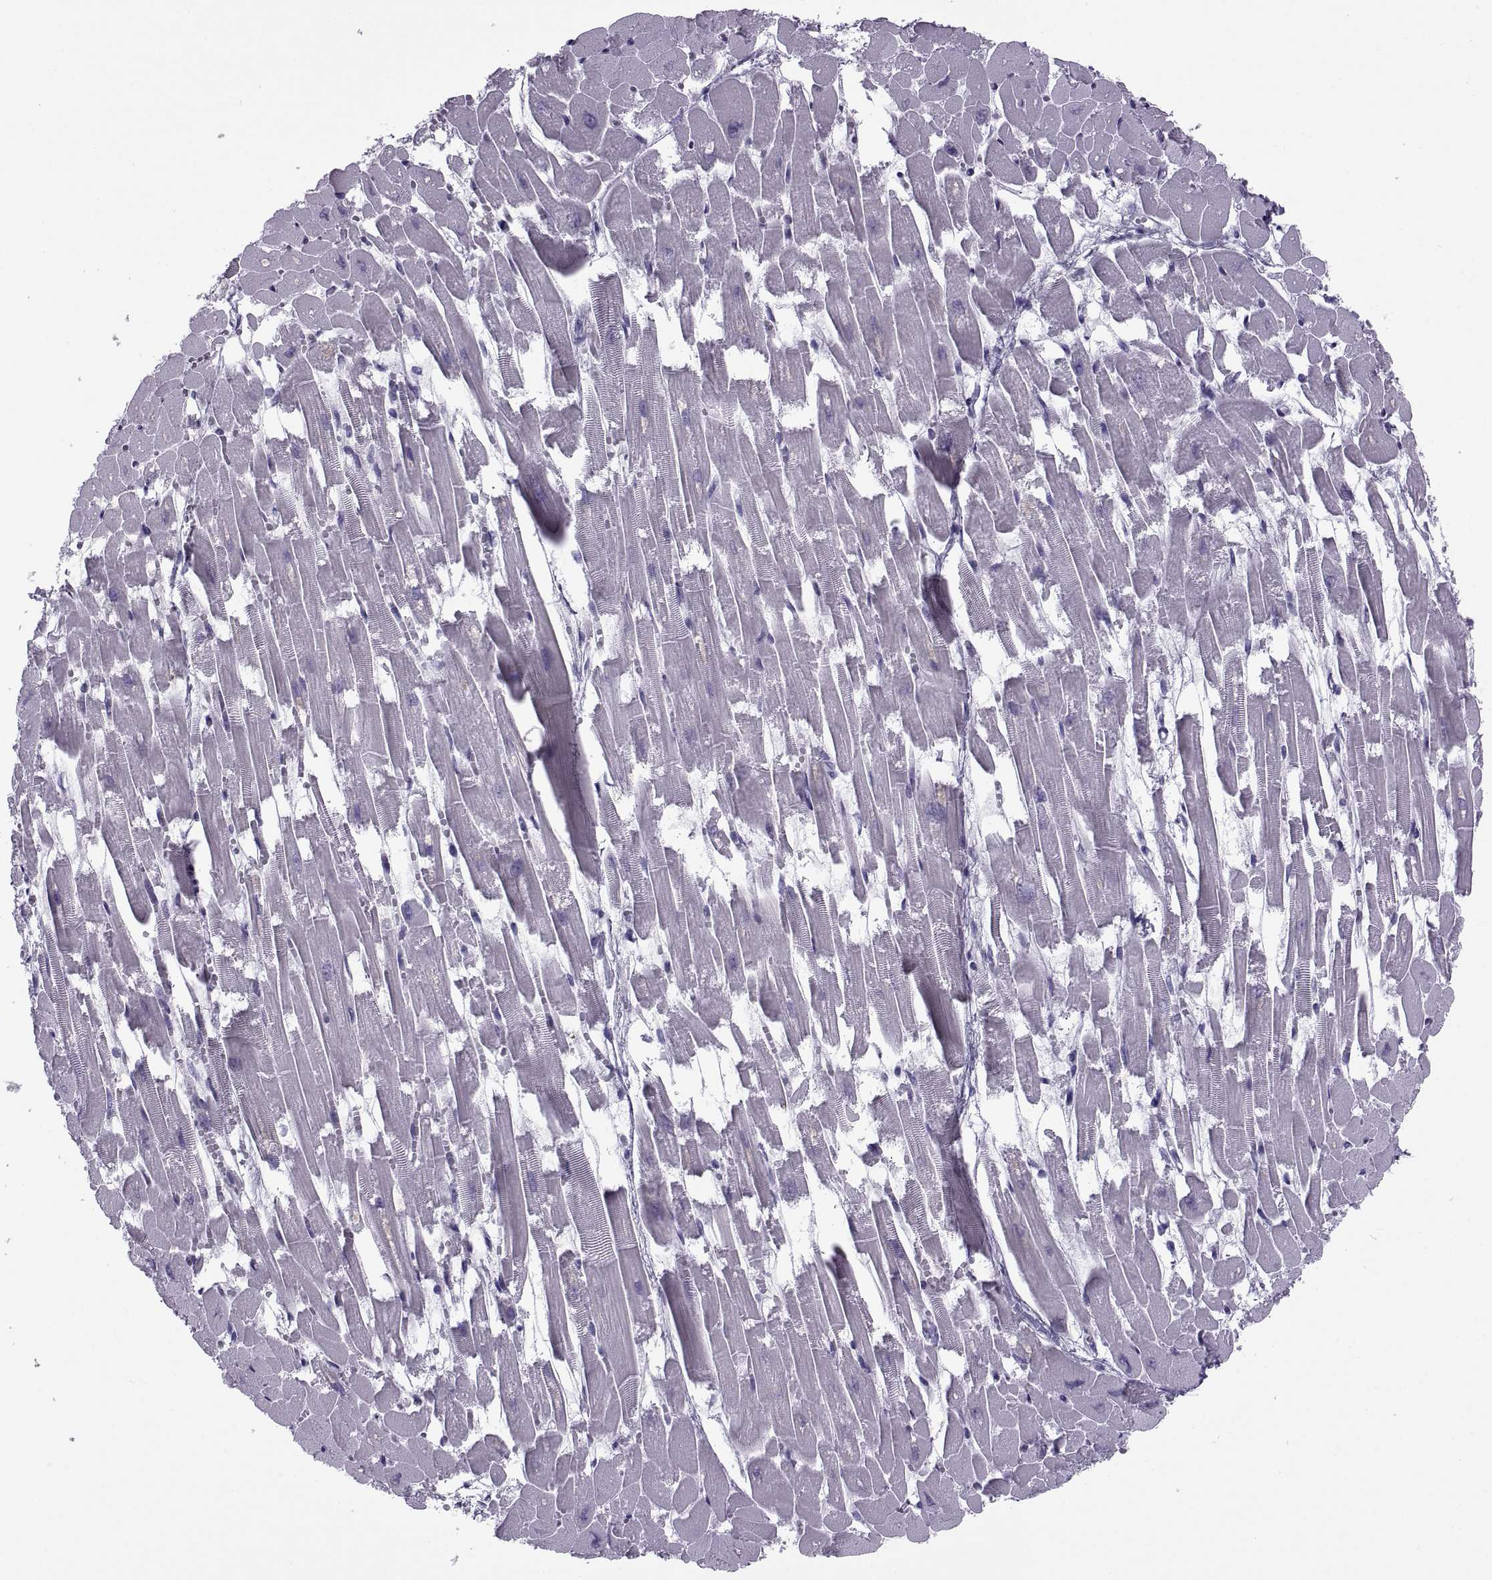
{"staining": {"intensity": "negative", "quantity": "none", "location": "none"}, "tissue": "heart muscle", "cell_type": "Cardiomyocytes", "image_type": "normal", "snomed": [{"axis": "morphology", "description": "Normal tissue, NOS"}, {"axis": "topography", "description": "Heart"}], "caption": "Micrograph shows no significant protein expression in cardiomyocytes of benign heart muscle. Nuclei are stained in blue.", "gene": "RLBP1", "patient": {"sex": "female", "age": 52}}